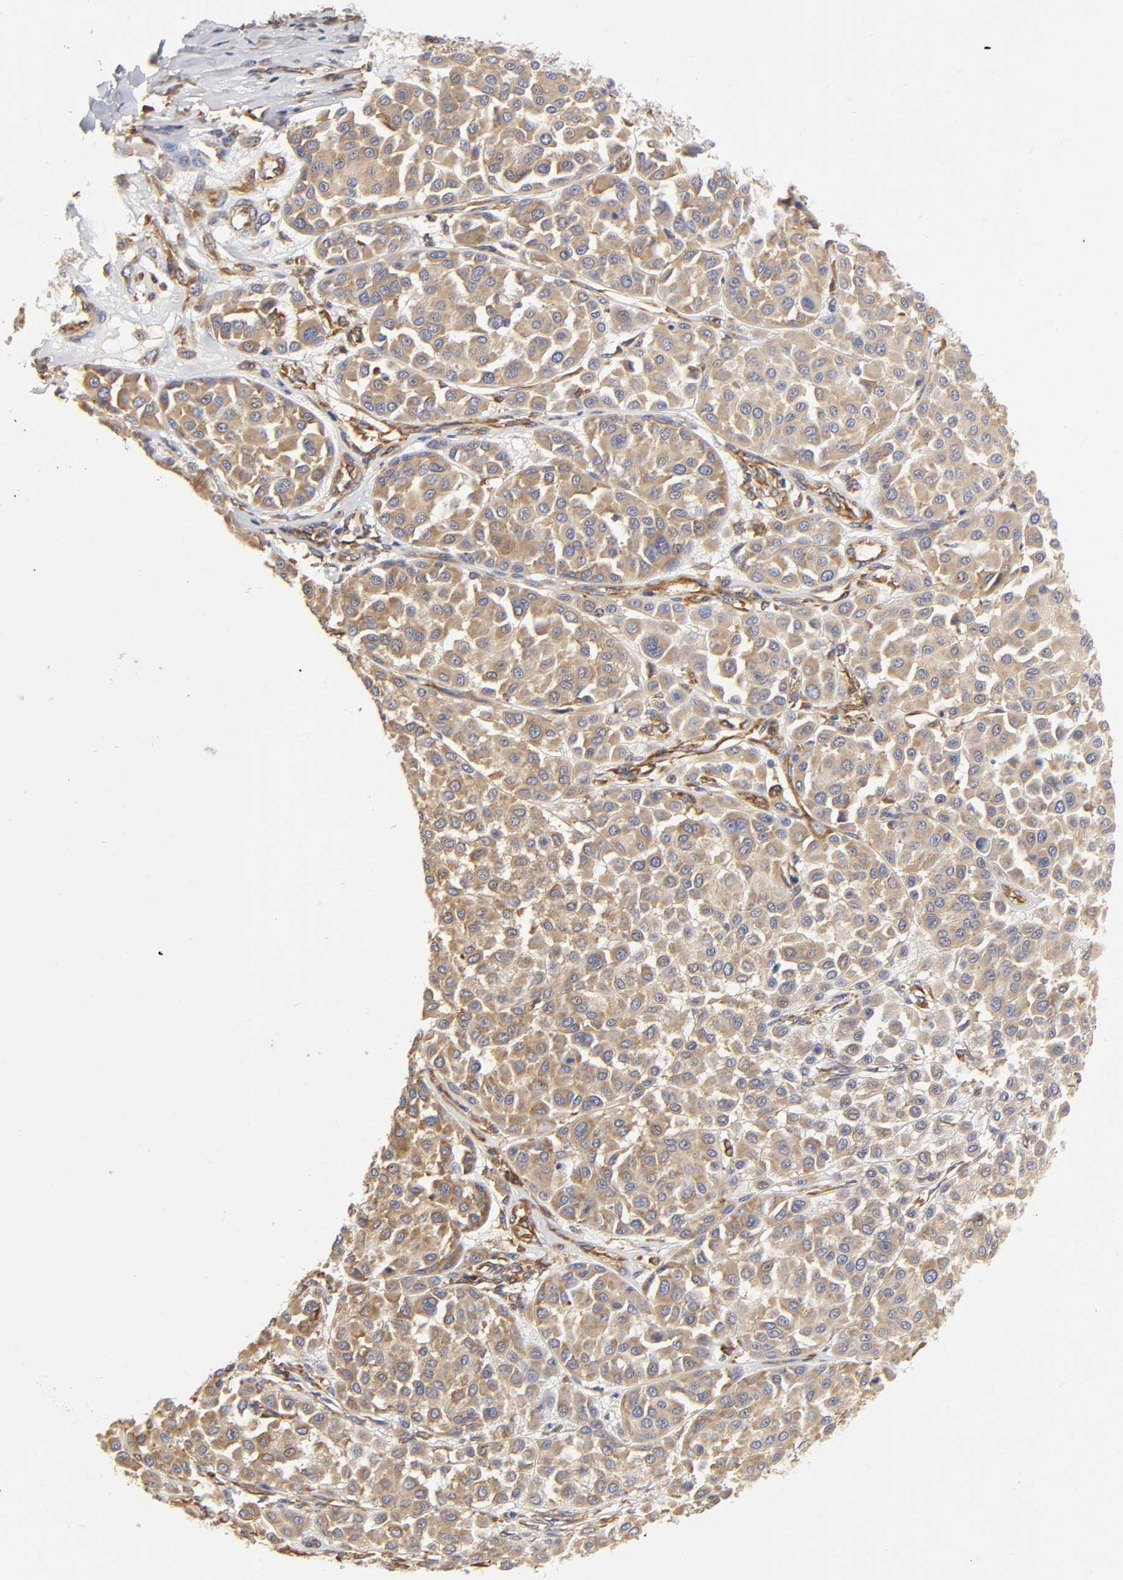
{"staining": {"intensity": "moderate", "quantity": ">75%", "location": "cytoplasmic/membranous"}, "tissue": "melanoma", "cell_type": "Tumor cells", "image_type": "cancer", "snomed": [{"axis": "morphology", "description": "Malignant melanoma, Metastatic site"}, {"axis": "topography", "description": "Soft tissue"}], "caption": "Immunohistochemical staining of human melanoma displays medium levels of moderate cytoplasmic/membranous protein staining in about >75% of tumor cells. The staining was performed using DAB to visualize the protein expression in brown, while the nuclei were stained in blue with hematoxylin (Magnification: 20x).", "gene": "RPL14", "patient": {"sex": "male", "age": 41}}